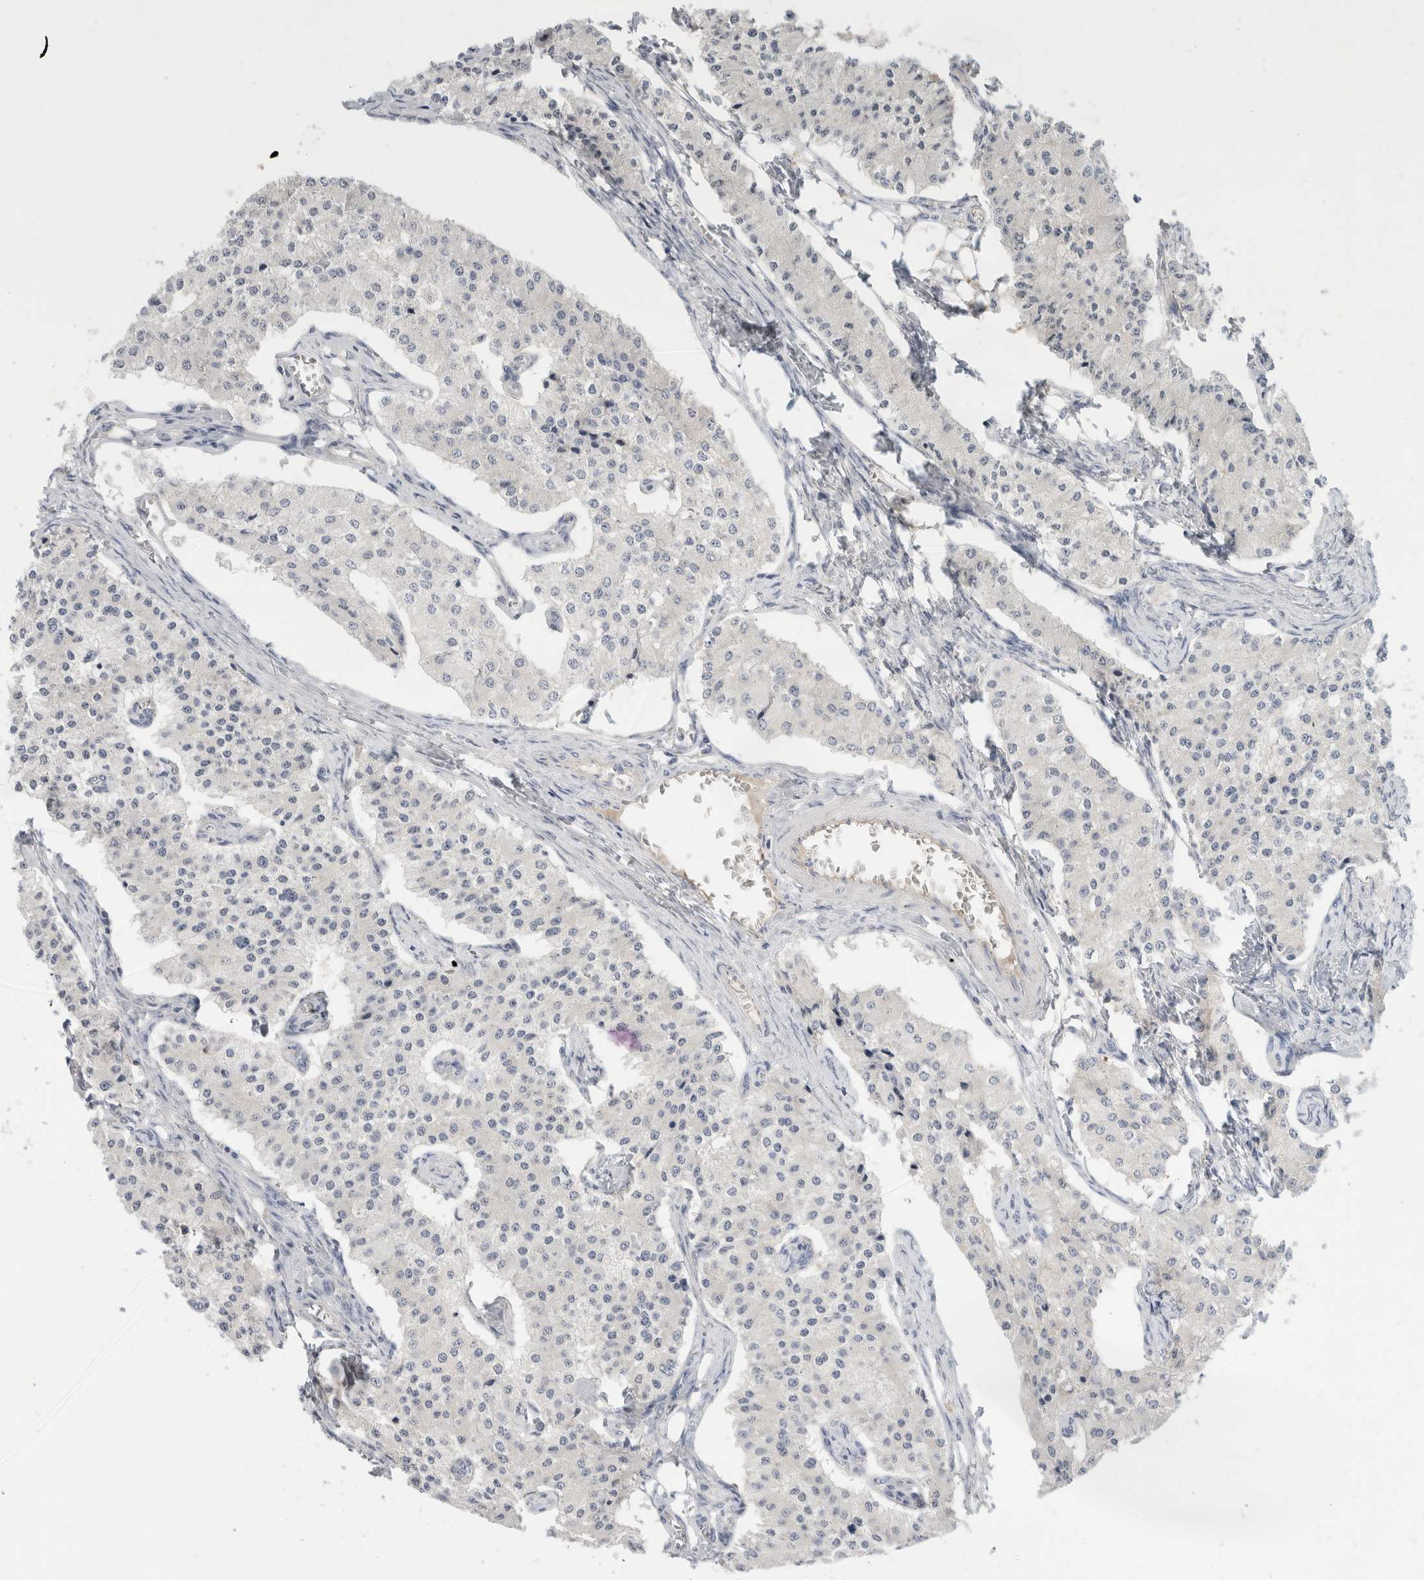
{"staining": {"intensity": "negative", "quantity": "none", "location": "none"}, "tissue": "carcinoid", "cell_type": "Tumor cells", "image_type": "cancer", "snomed": [{"axis": "morphology", "description": "Carcinoid, malignant, NOS"}, {"axis": "topography", "description": "Colon"}], "caption": "Tumor cells are negative for brown protein staining in carcinoid (malignant). (Immunohistochemistry, brightfield microscopy, high magnification).", "gene": "HCN3", "patient": {"sex": "female", "age": 52}}